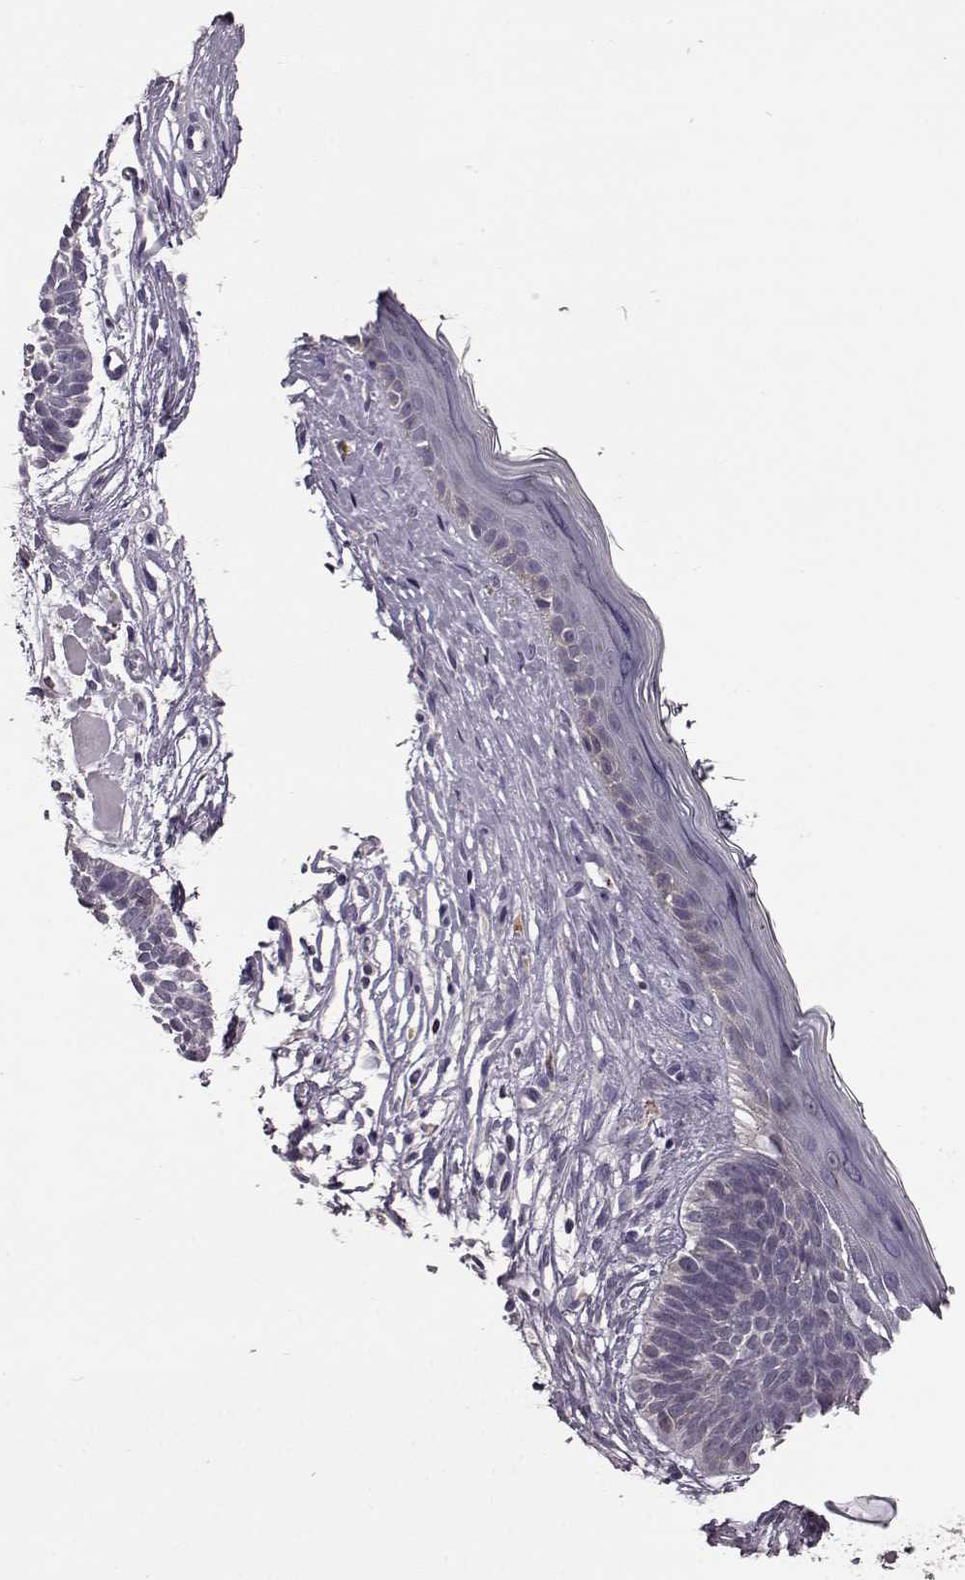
{"staining": {"intensity": "negative", "quantity": "none", "location": "none"}, "tissue": "skin cancer", "cell_type": "Tumor cells", "image_type": "cancer", "snomed": [{"axis": "morphology", "description": "Basal cell carcinoma"}, {"axis": "topography", "description": "Skin"}], "caption": "There is no significant staining in tumor cells of skin cancer.", "gene": "SLC52A3", "patient": {"sex": "male", "age": 85}}